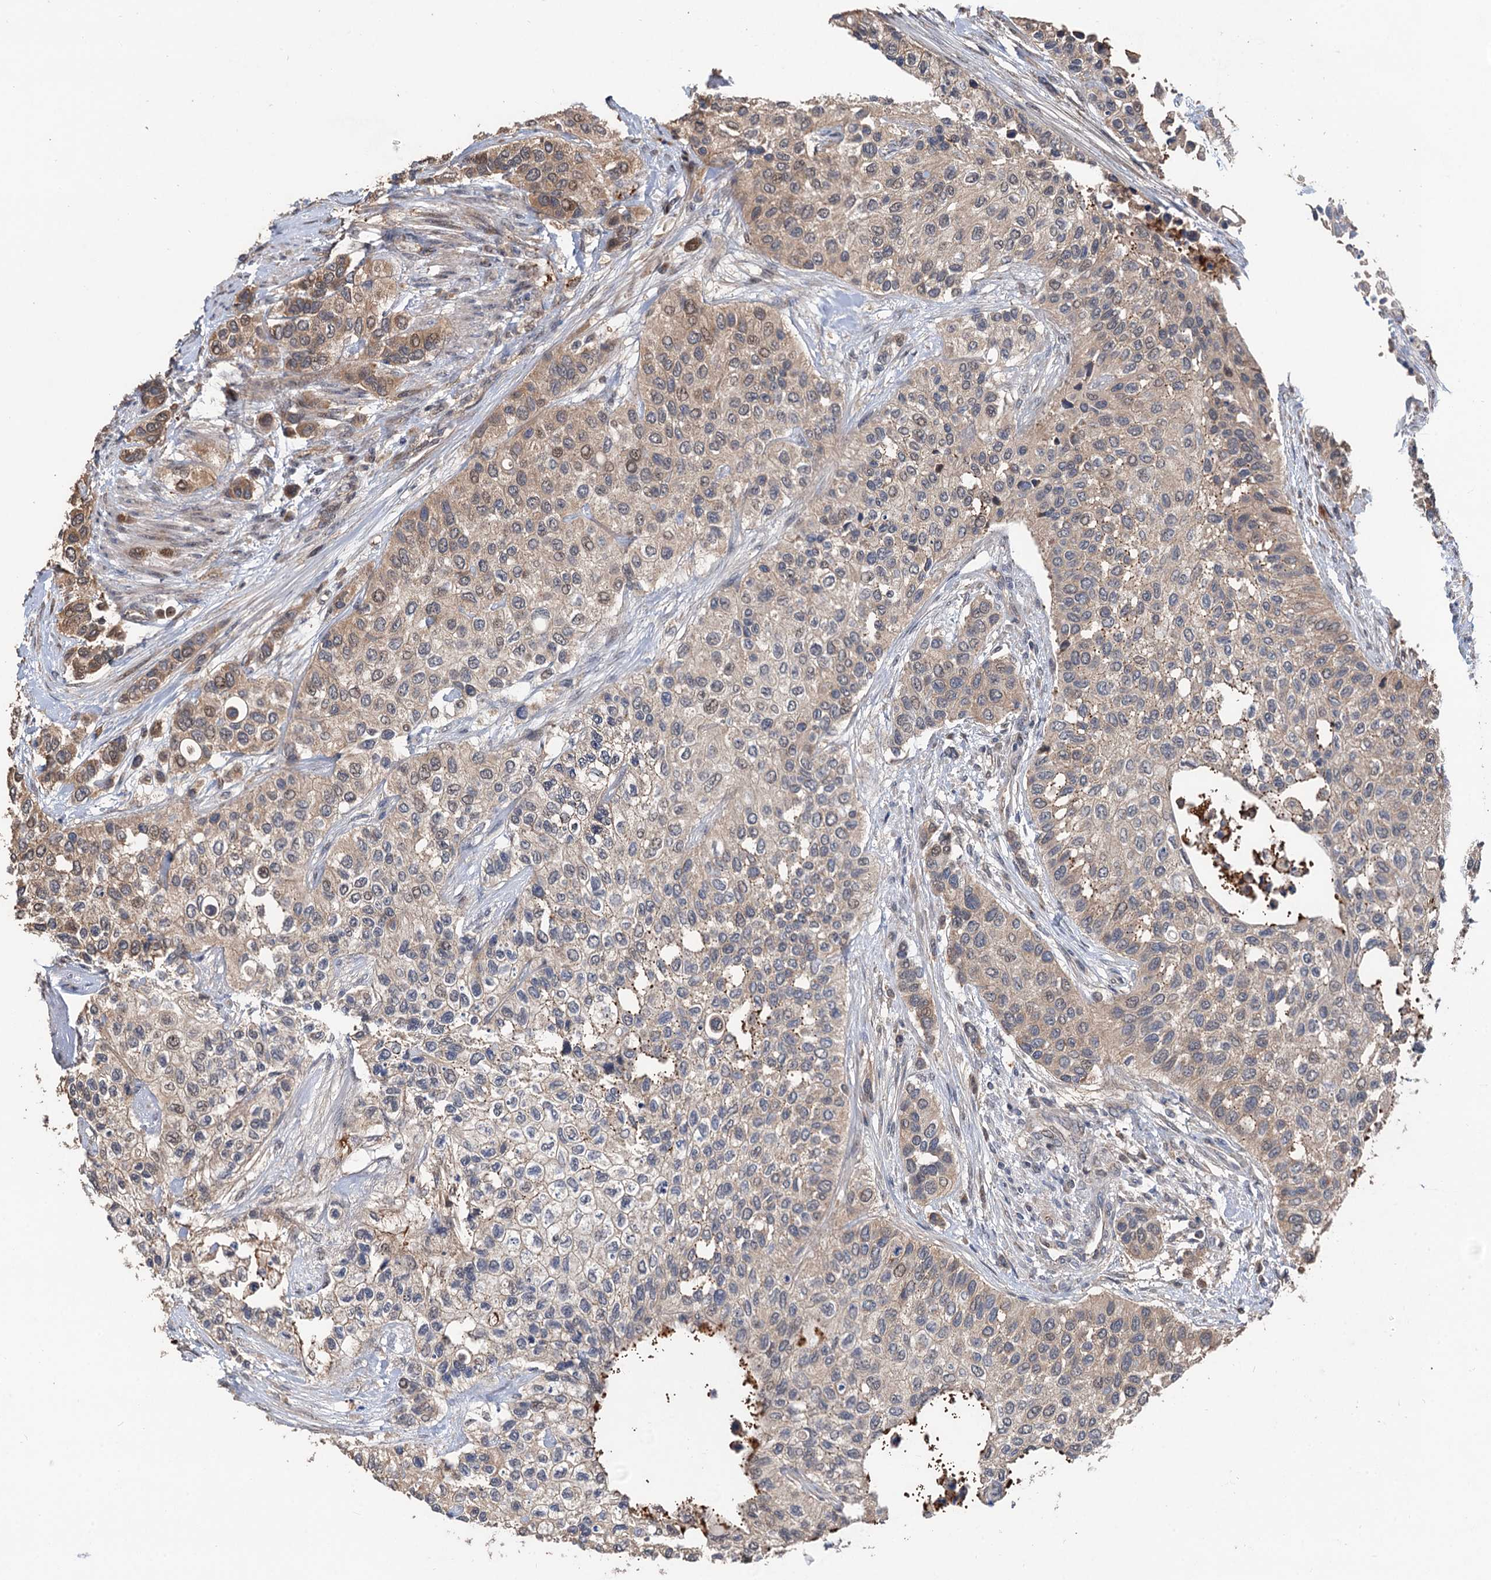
{"staining": {"intensity": "weak", "quantity": "25%-75%", "location": "cytoplasmic/membranous"}, "tissue": "urothelial cancer", "cell_type": "Tumor cells", "image_type": "cancer", "snomed": [{"axis": "morphology", "description": "Normal tissue, NOS"}, {"axis": "morphology", "description": "Urothelial carcinoma, High grade"}, {"axis": "topography", "description": "Vascular tissue"}, {"axis": "topography", "description": "Urinary bladder"}], "caption": "A brown stain labels weak cytoplasmic/membranous expression of a protein in human urothelial cancer tumor cells.", "gene": "DEXI", "patient": {"sex": "female", "age": 56}}